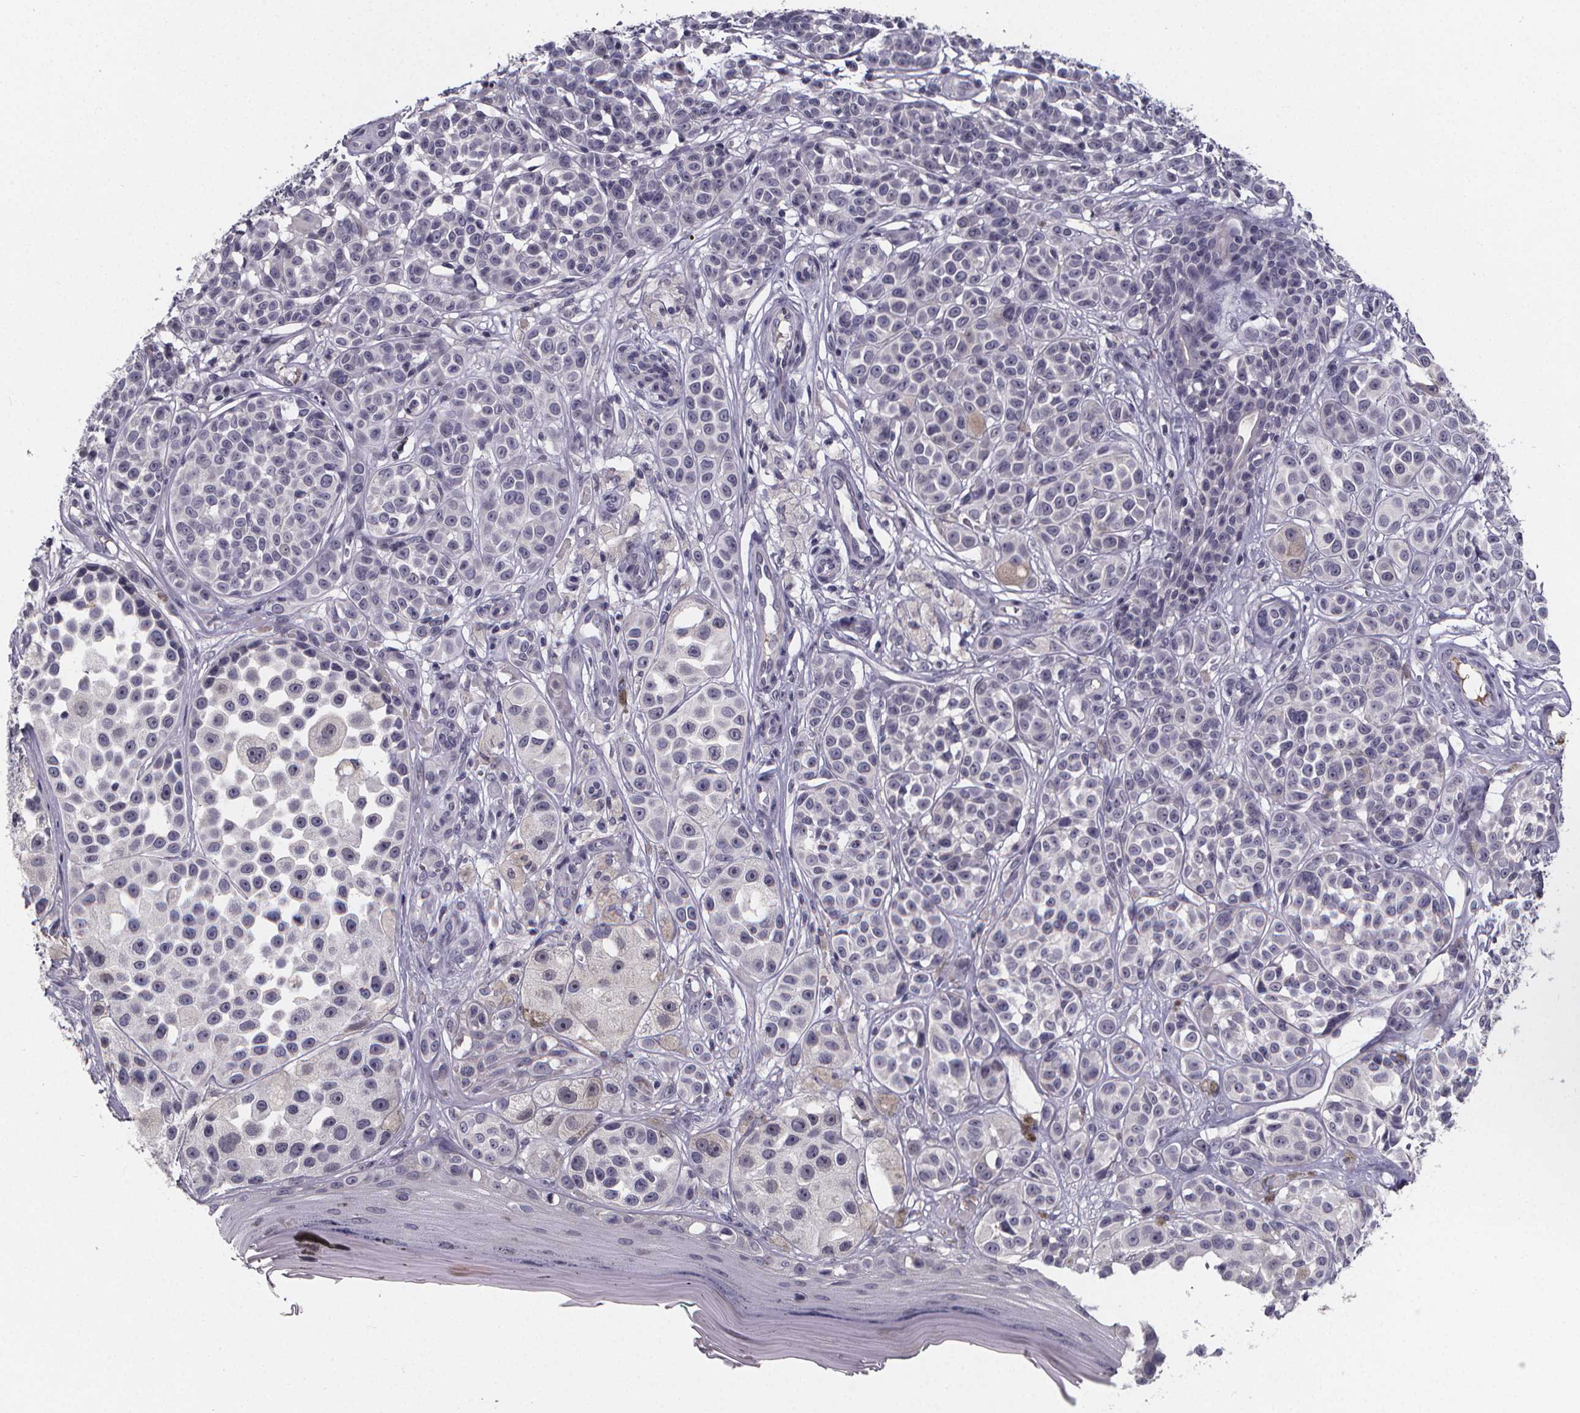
{"staining": {"intensity": "negative", "quantity": "none", "location": "none"}, "tissue": "melanoma", "cell_type": "Tumor cells", "image_type": "cancer", "snomed": [{"axis": "morphology", "description": "Malignant melanoma, NOS"}, {"axis": "topography", "description": "Skin"}], "caption": "Melanoma stained for a protein using immunohistochemistry reveals no staining tumor cells.", "gene": "AGT", "patient": {"sex": "female", "age": 90}}